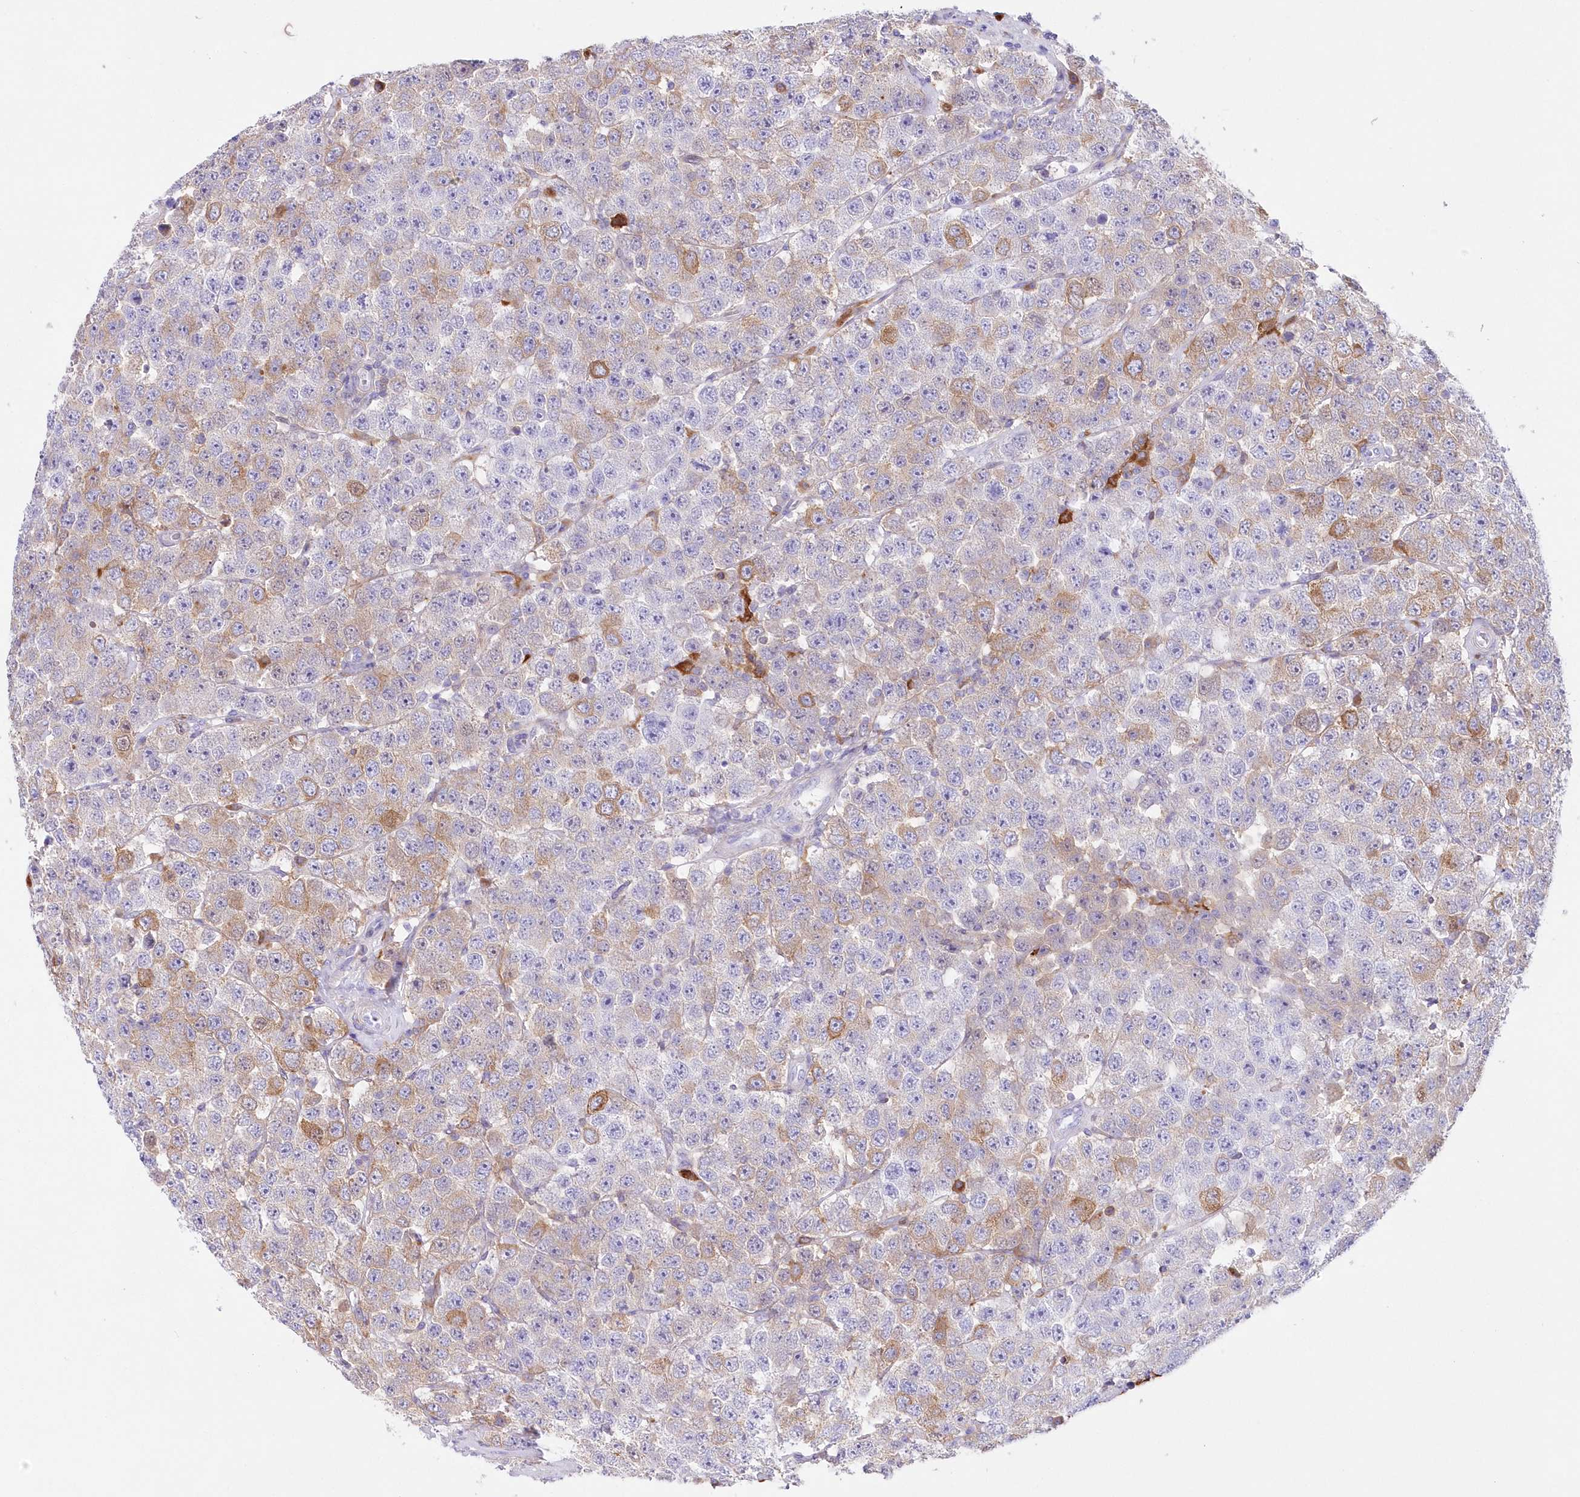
{"staining": {"intensity": "weak", "quantity": "25%-75%", "location": "cytoplasmic/membranous"}, "tissue": "testis cancer", "cell_type": "Tumor cells", "image_type": "cancer", "snomed": [{"axis": "morphology", "description": "Seminoma, NOS"}, {"axis": "topography", "description": "Testis"}], "caption": "Seminoma (testis) stained with a brown dye shows weak cytoplasmic/membranous positive positivity in approximately 25%-75% of tumor cells.", "gene": "DNAJC19", "patient": {"sex": "male", "age": 28}}